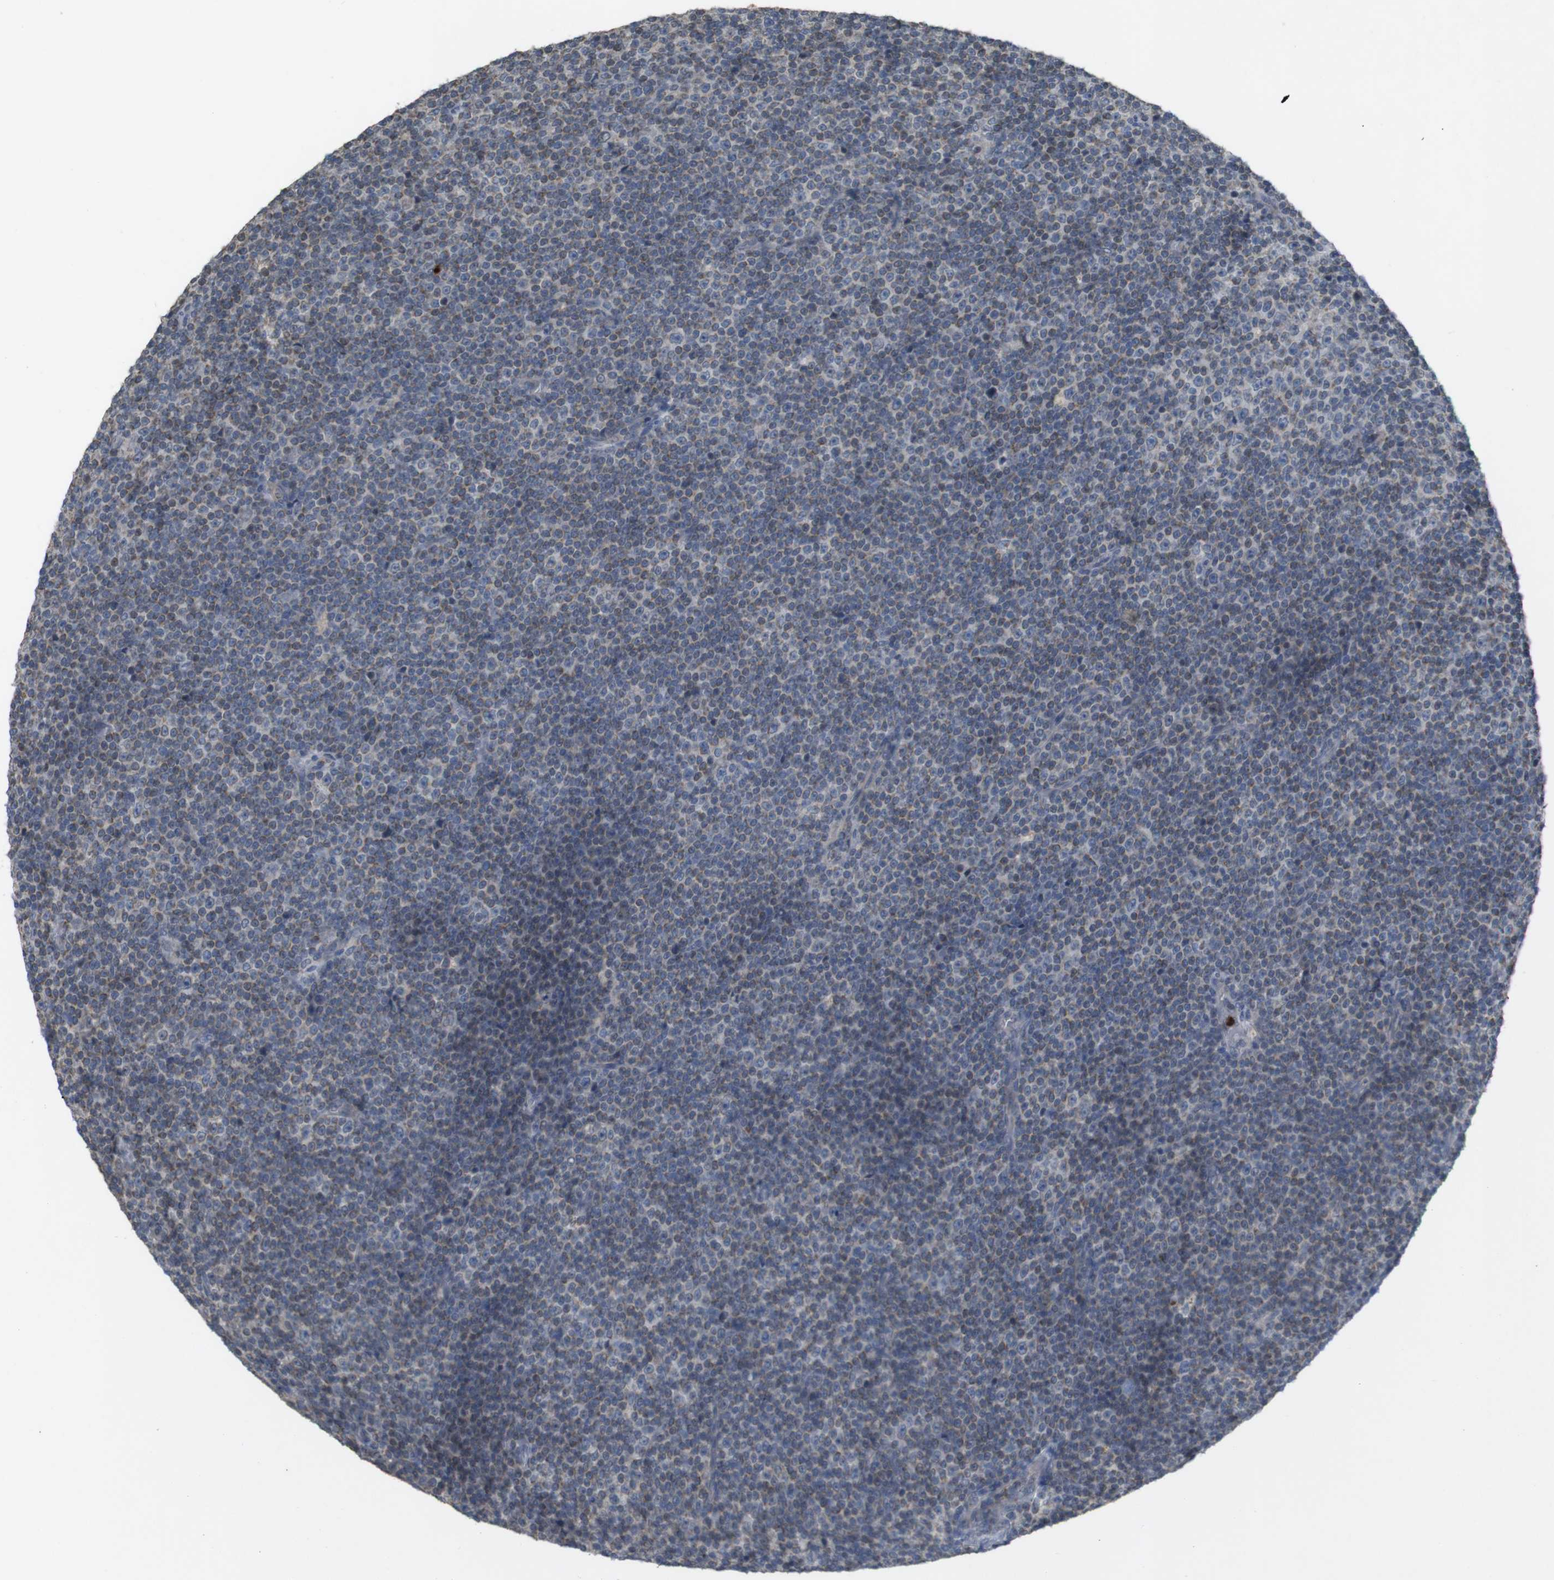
{"staining": {"intensity": "weak", "quantity": "25%-75%", "location": "cytoplasmic/membranous"}, "tissue": "lymphoma", "cell_type": "Tumor cells", "image_type": "cancer", "snomed": [{"axis": "morphology", "description": "Malignant lymphoma, non-Hodgkin's type, Low grade"}, {"axis": "topography", "description": "Lymph node"}], "caption": "DAB (3,3'-diaminobenzidine) immunohistochemical staining of human lymphoma exhibits weak cytoplasmic/membranous protein expression in approximately 25%-75% of tumor cells.", "gene": "TSPAN14", "patient": {"sex": "female", "age": 67}}